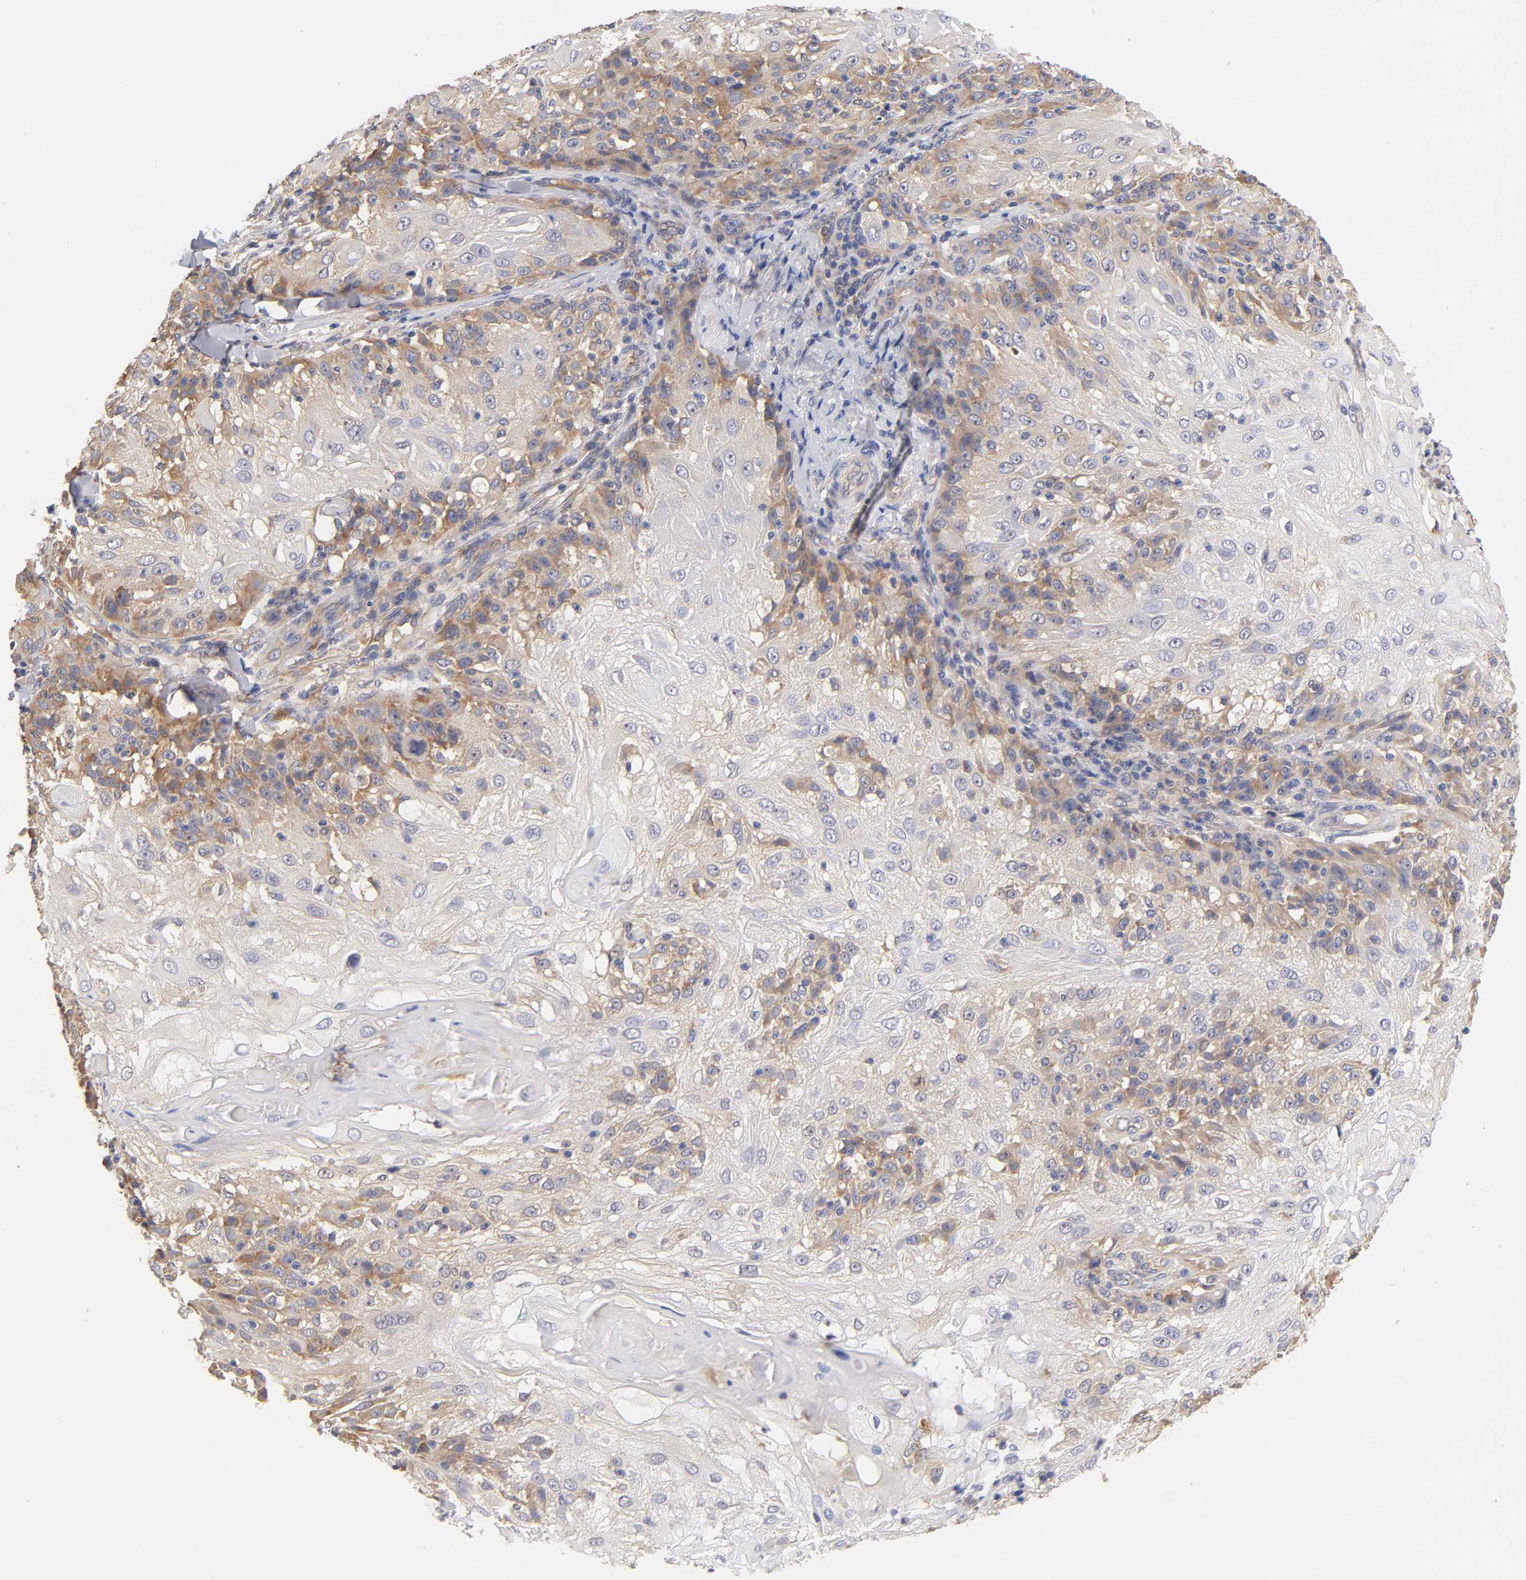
{"staining": {"intensity": "moderate", "quantity": "25%-75%", "location": "cytoplasmic/membranous"}, "tissue": "skin cancer", "cell_type": "Tumor cells", "image_type": "cancer", "snomed": [{"axis": "morphology", "description": "Normal tissue, NOS"}, {"axis": "morphology", "description": "Squamous cell carcinoma, NOS"}, {"axis": "topography", "description": "Skin"}], "caption": "This photomicrograph exhibits immunohistochemistry staining of skin cancer, with medium moderate cytoplasmic/membranous expression in approximately 25%-75% of tumor cells.", "gene": "RPS29", "patient": {"sex": "female", "age": 83}}